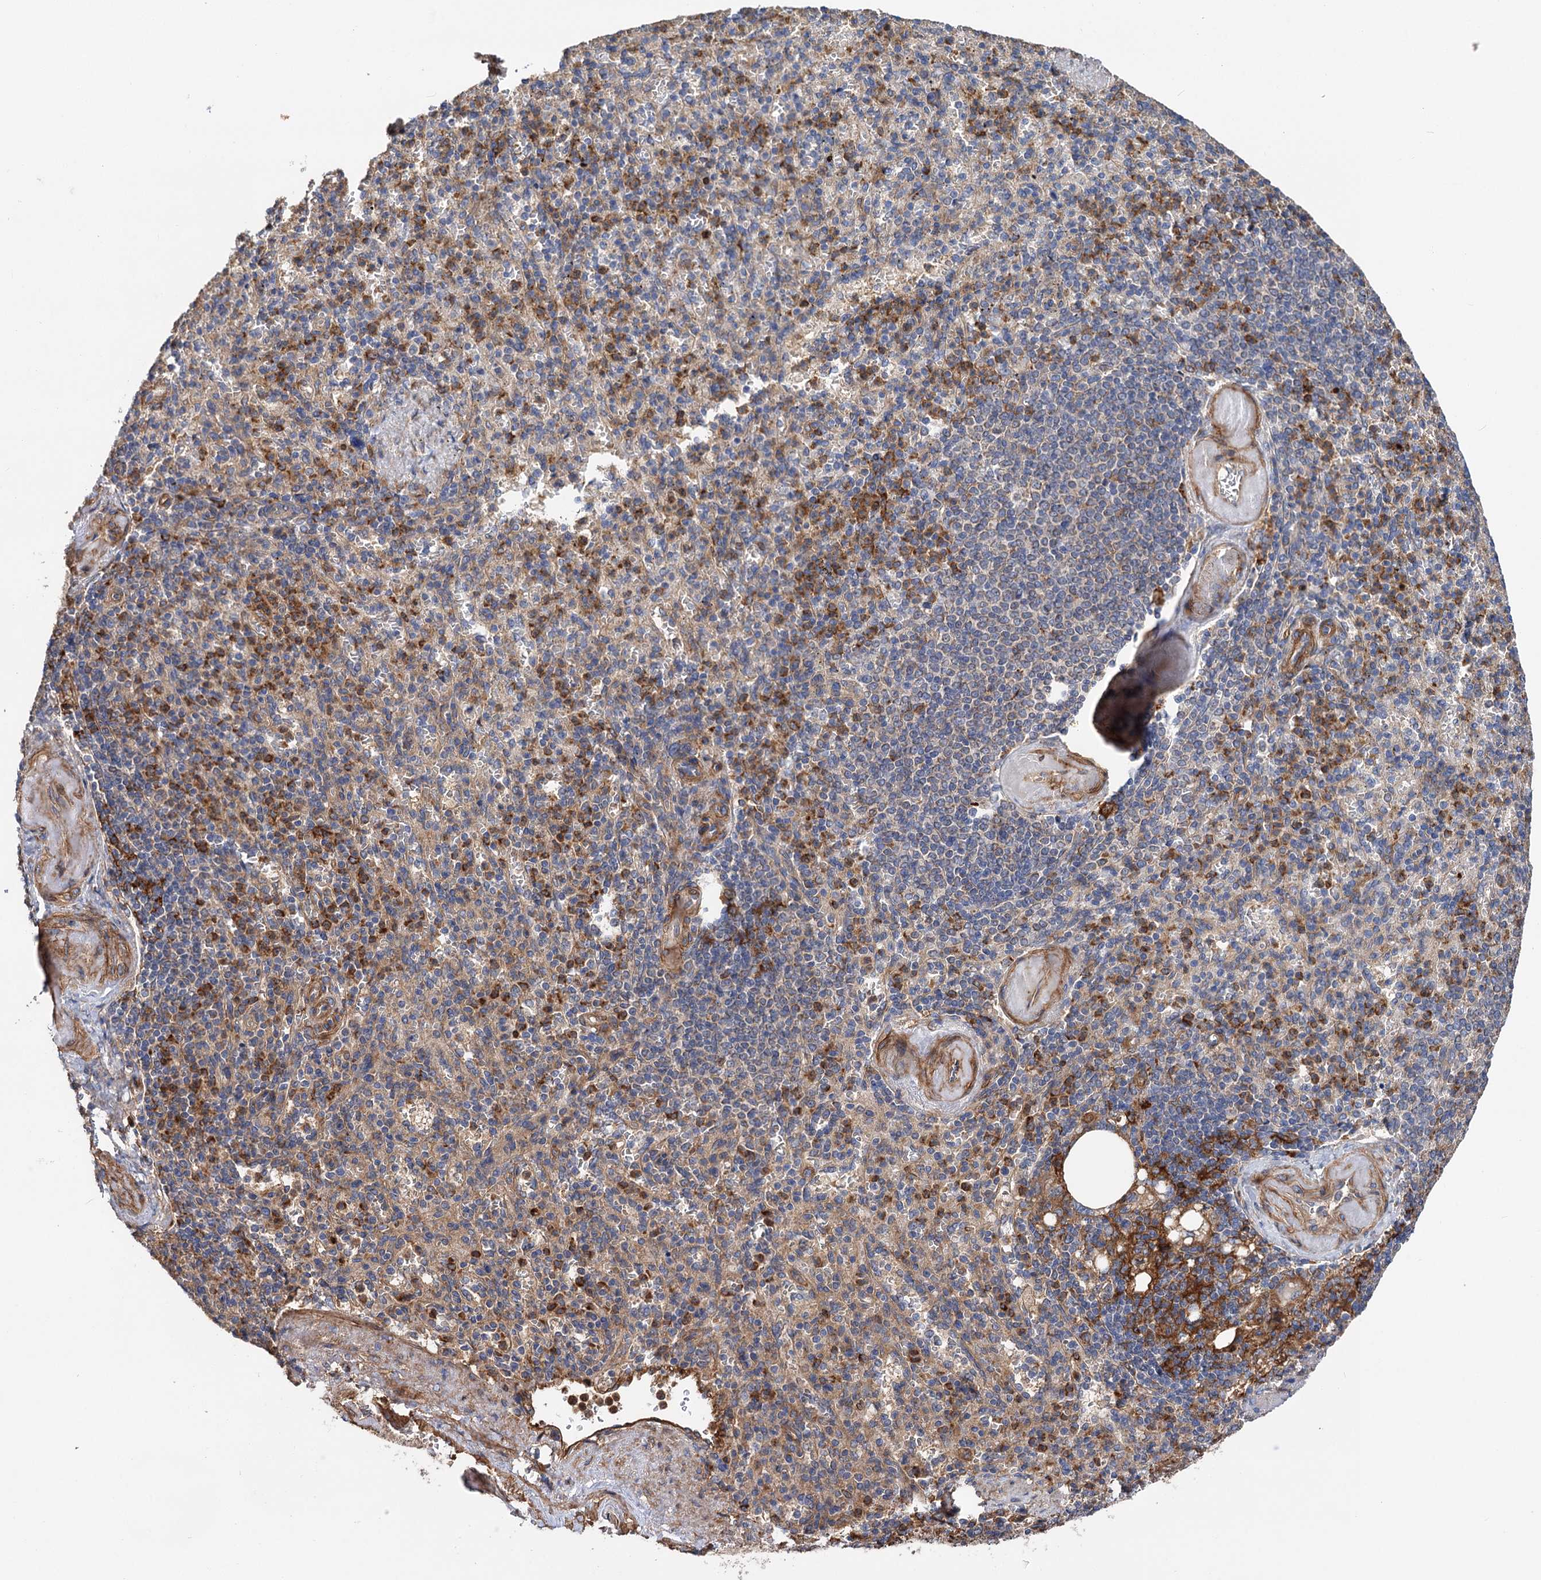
{"staining": {"intensity": "strong", "quantity": "<25%", "location": "cytoplasmic/membranous"}, "tissue": "spleen", "cell_type": "Cells in red pulp", "image_type": "normal", "snomed": [{"axis": "morphology", "description": "Normal tissue, NOS"}, {"axis": "topography", "description": "Spleen"}], "caption": "Immunohistochemical staining of benign spleen displays strong cytoplasmic/membranous protein expression in approximately <25% of cells in red pulp.", "gene": "CSAD", "patient": {"sex": "female", "age": 74}}